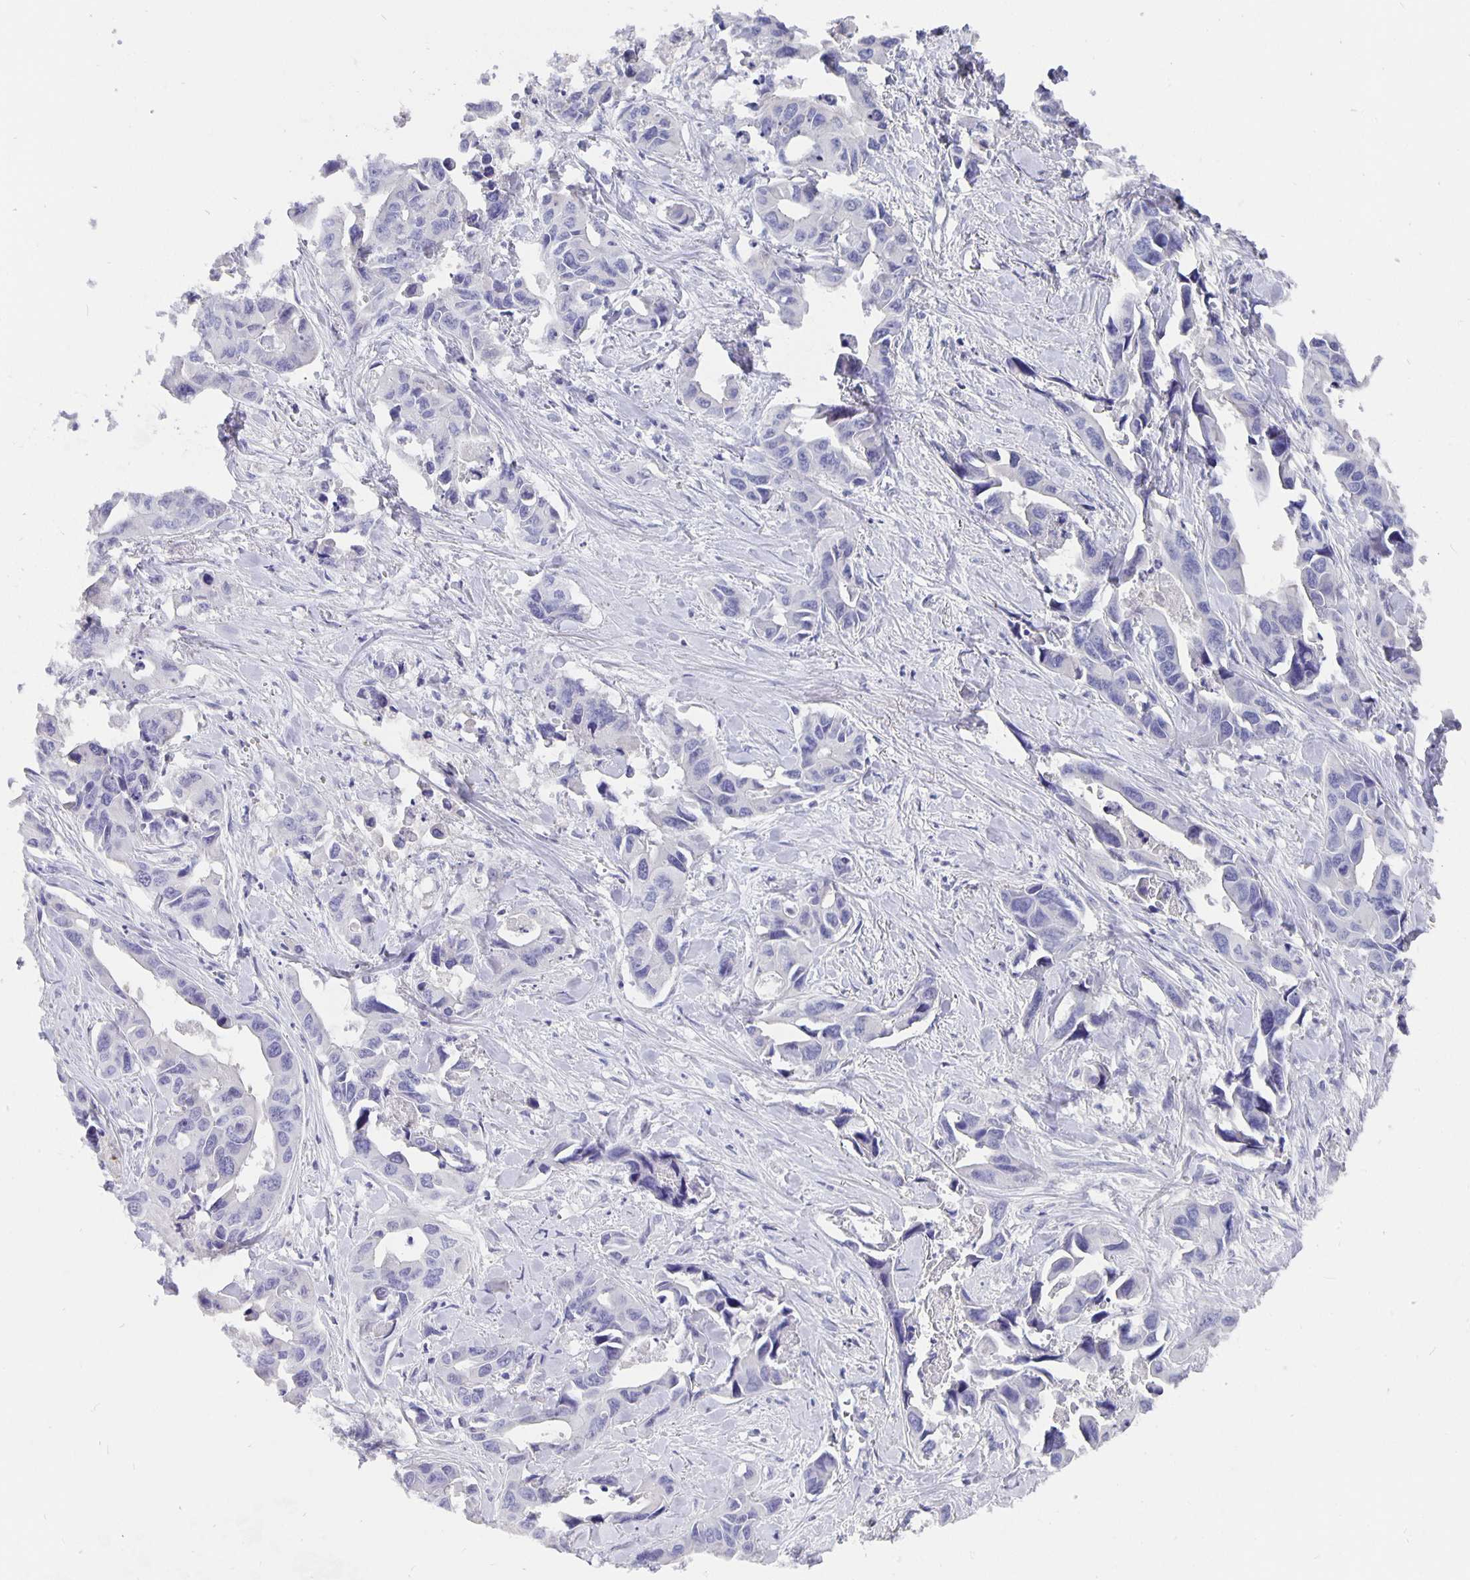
{"staining": {"intensity": "negative", "quantity": "none", "location": "none"}, "tissue": "lung cancer", "cell_type": "Tumor cells", "image_type": "cancer", "snomed": [{"axis": "morphology", "description": "Adenocarcinoma, NOS"}, {"axis": "topography", "description": "Lung"}], "caption": "This is an immunohistochemistry photomicrograph of lung cancer (adenocarcinoma). There is no positivity in tumor cells.", "gene": "CFAP74", "patient": {"sex": "male", "age": 64}}